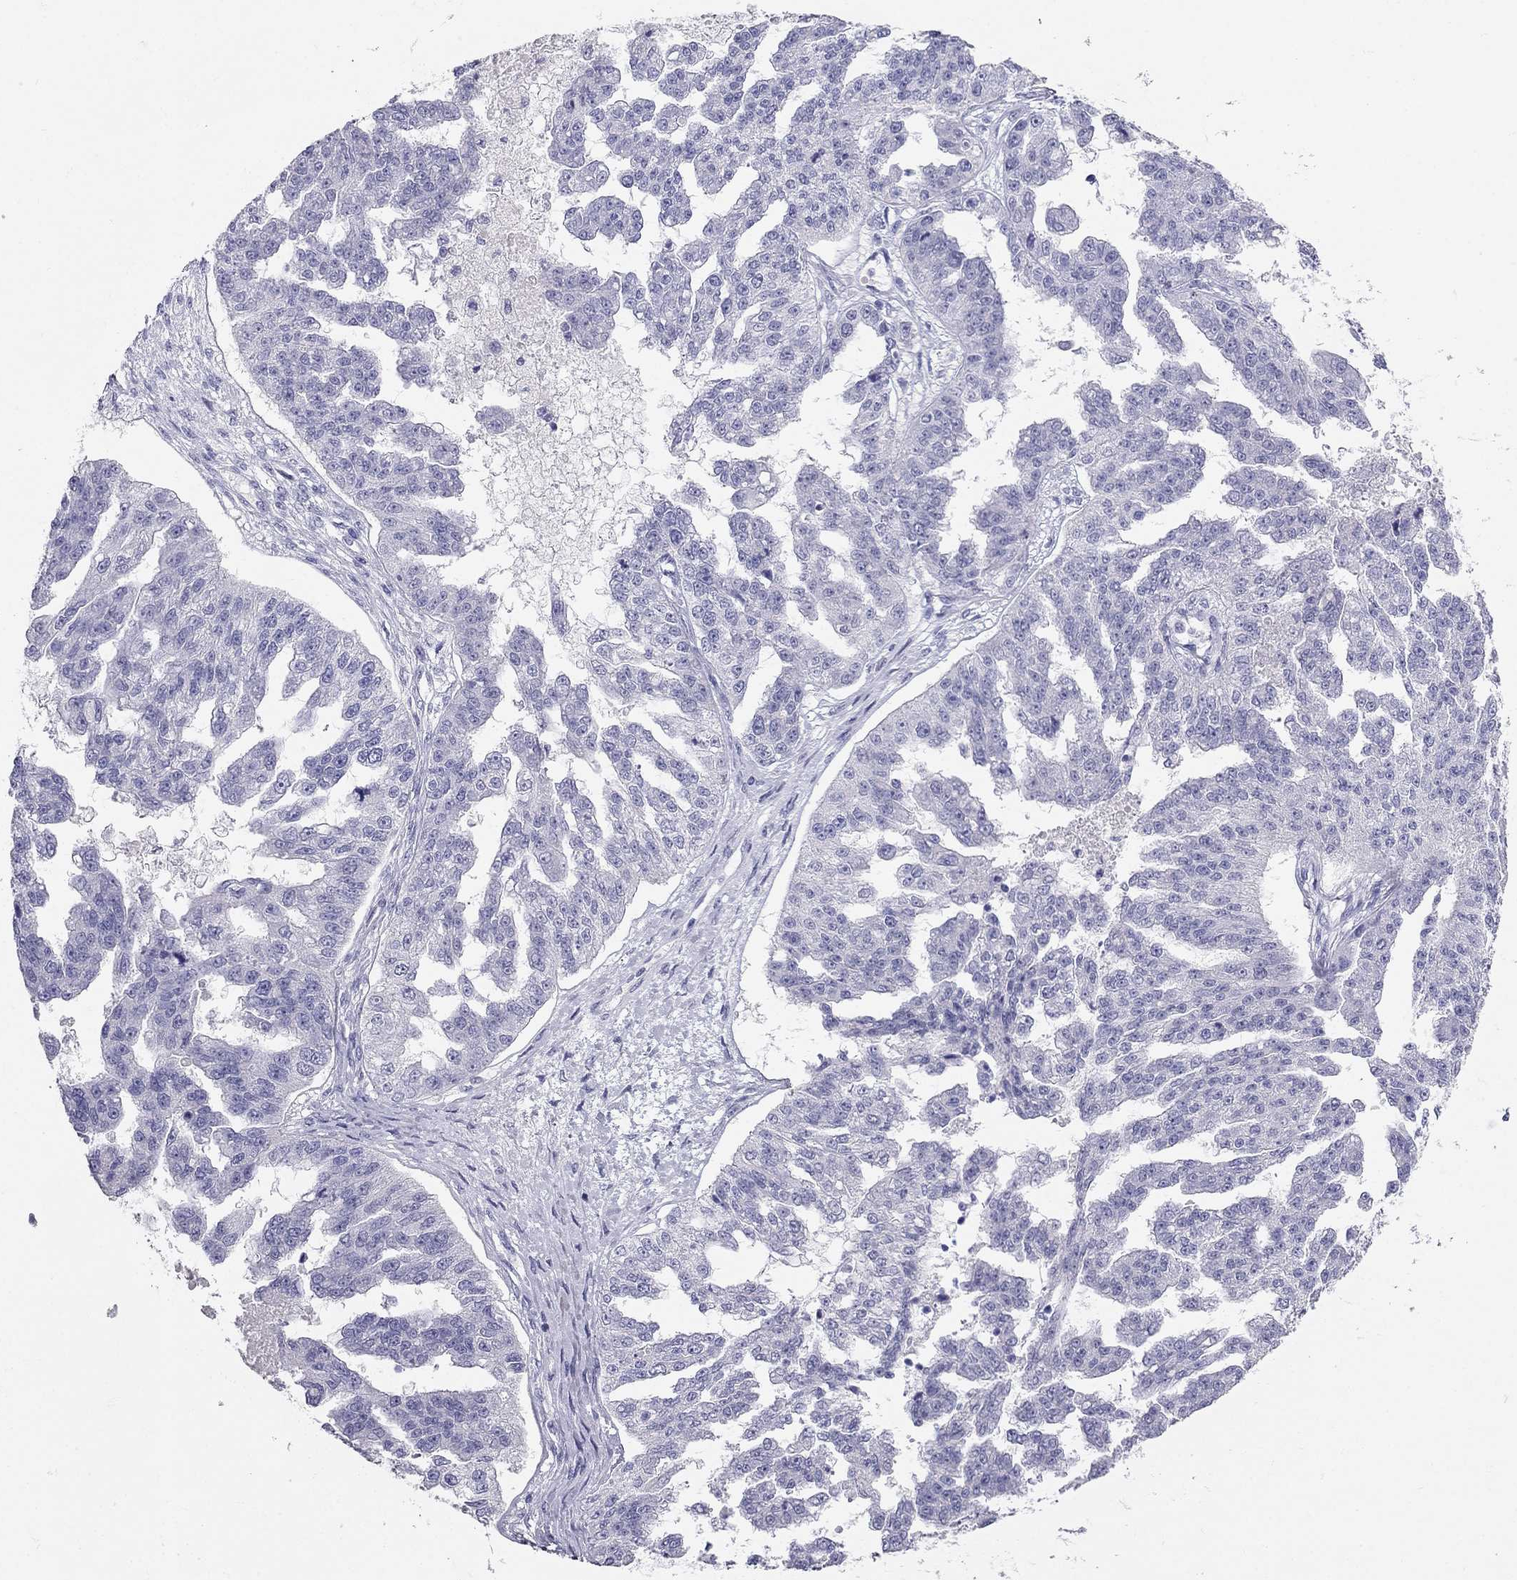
{"staining": {"intensity": "negative", "quantity": "none", "location": "none"}, "tissue": "ovarian cancer", "cell_type": "Tumor cells", "image_type": "cancer", "snomed": [{"axis": "morphology", "description": "Cystadenocarcinoma, serous, NOS"}, {"axis": "topography", "description": "Ovary"}], "caption": "Micrograph shows no significant protein positivity in tumor cells of ovarian cancer (serous cystadenocarcinoma).", "gene": "RFLNA", "patient": {"sex": "female", "age": 58}}